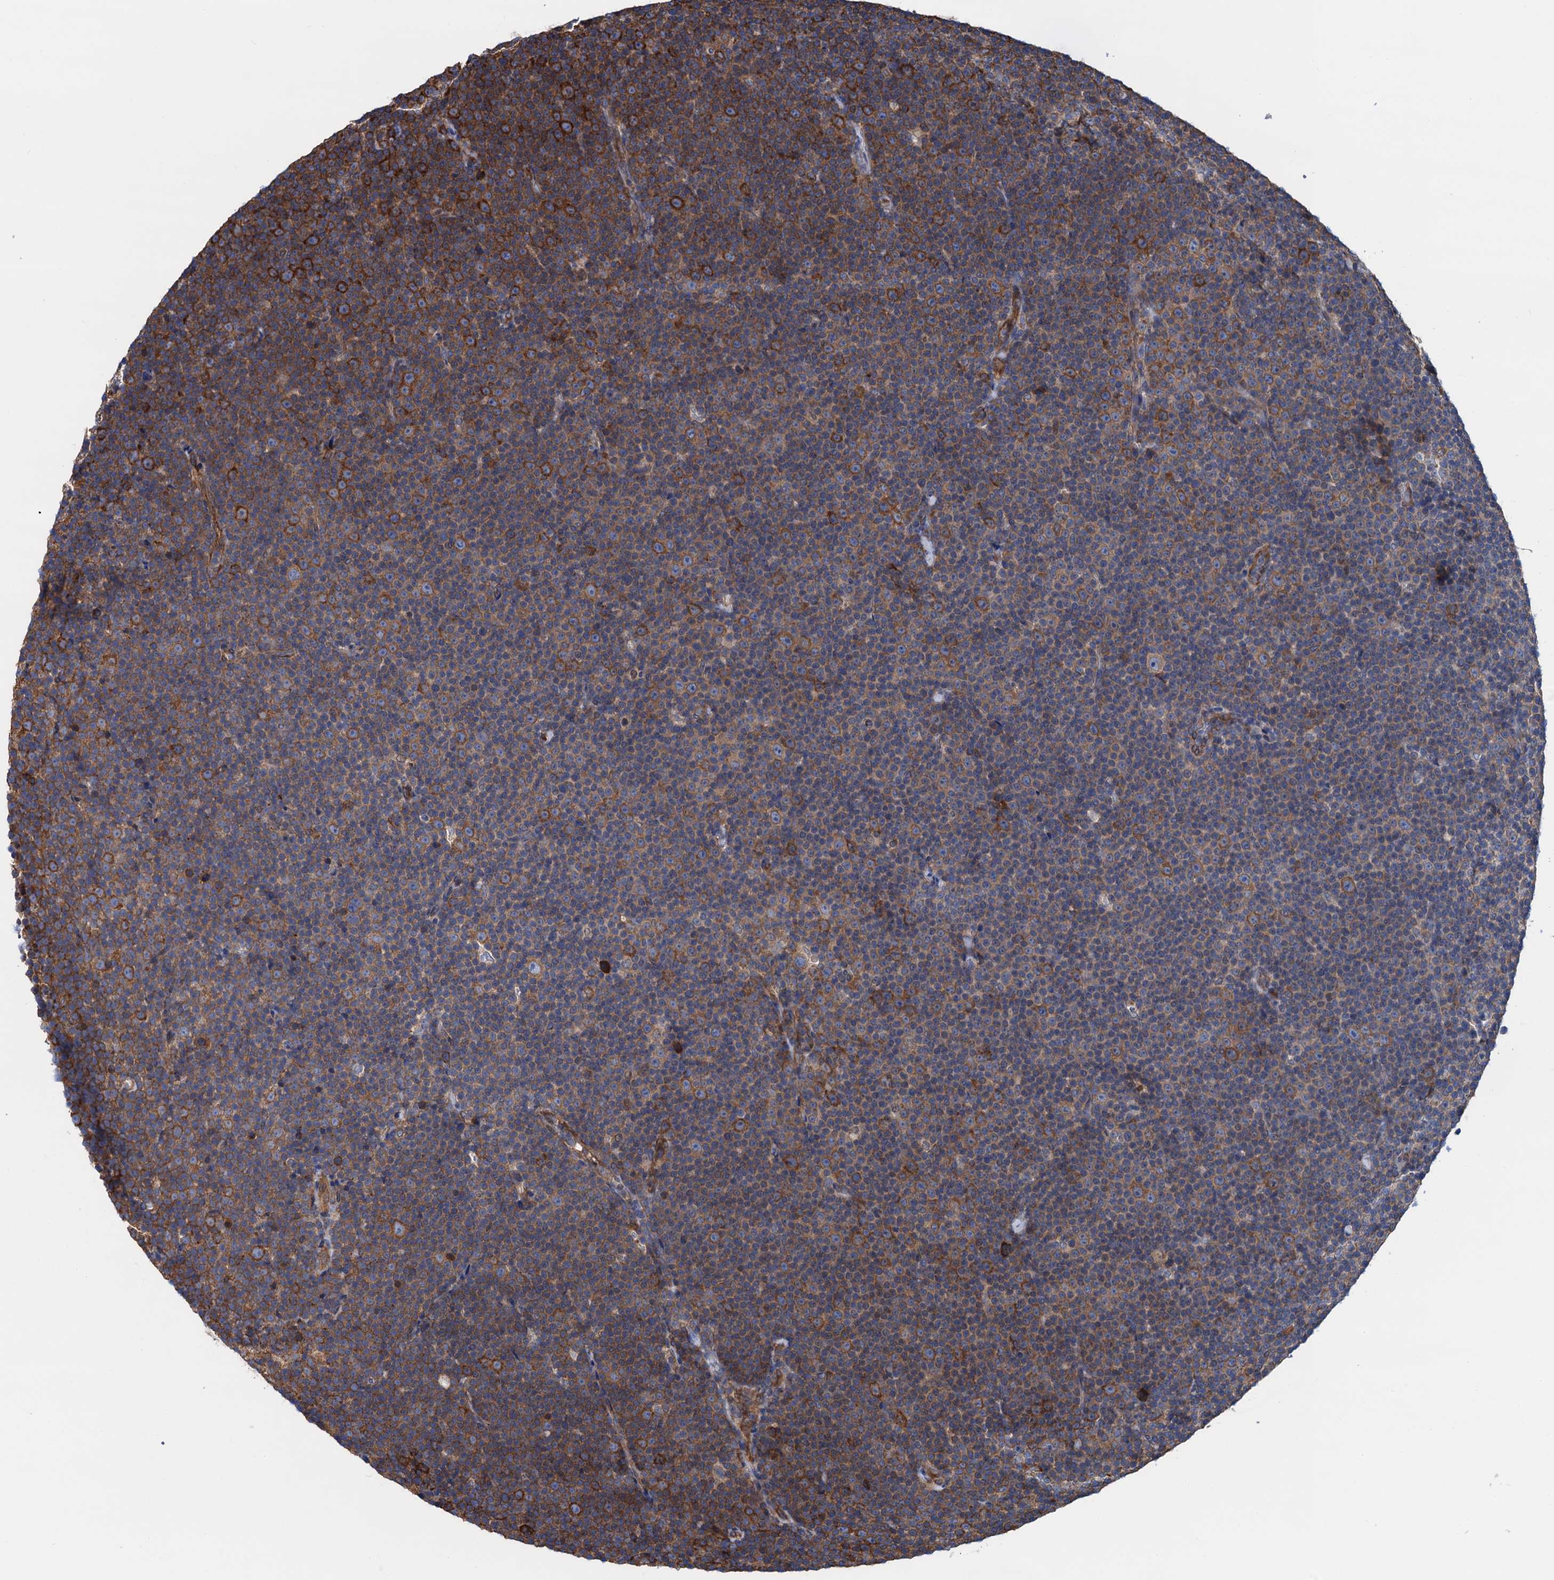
{"staining": {"intensity": "strong", "quantity": "25%-75%", "location": "cytoplasmic/membranous"}, "tissue": "lymphoma", "cell_type": "Tumor cells", "image_type": "cancer", "snomed": [{"axis": "morphology", "description": "Malignant lymphoma, non-Hodgkin's type, Low grade"}, {"axis": "topography", "description": "Lymph node"}], "caption": "The micrograph displays immunohistochemical staining of lymphoma. There is strong cytoplasmic/membranous positivity is seen in about 25%-75% of tumor cells.", "gene": "SLC12A7", "patient": {"sex": "female", "age": 67}}